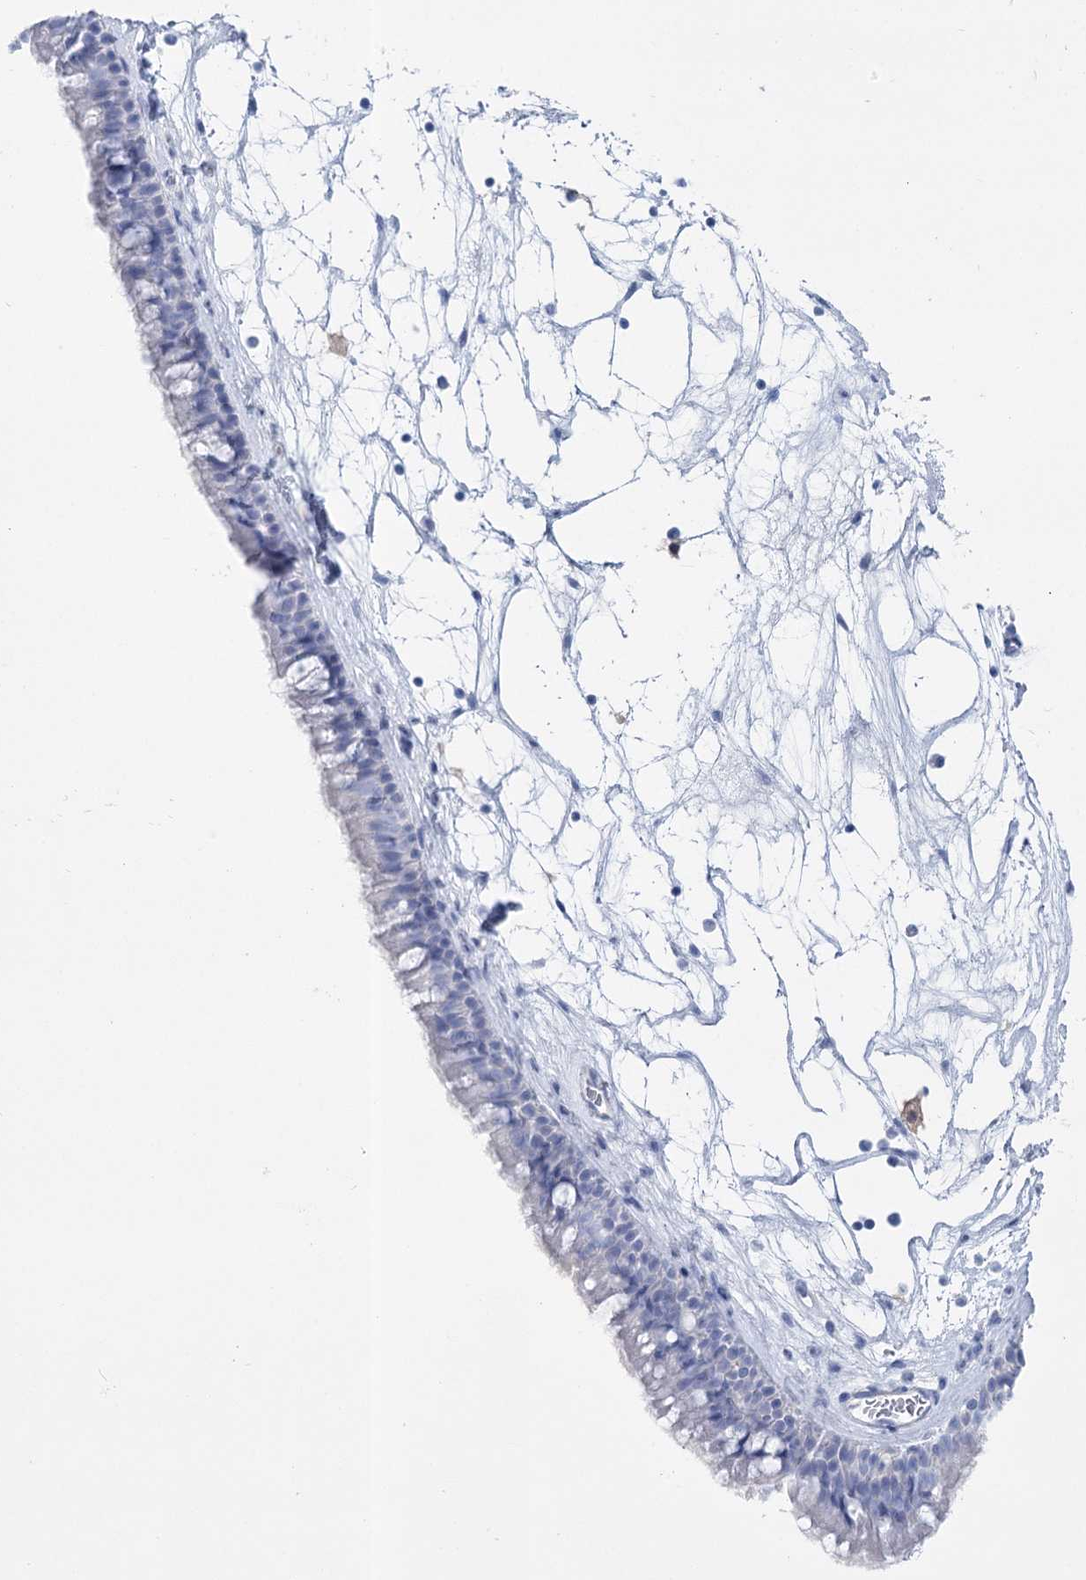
{"staining": {"intensity": "negative", "quantity": "none", "location": "none"}, "tissue": "nasopharynx", "cell_type": "Respiratory epithelial cells", "image_type": "normal", "snomed": [{"axis": "morphology", "description": "Normal tissue, NOS"}, {"axis": "topography", "description": "Nasopharynx"}], "caption": "Respiratory epithelial cells show no significant expression in unremarkable nasopharynx.", "gene": "PCDHA1", "patient": {"sex": "male", "age": 64}}